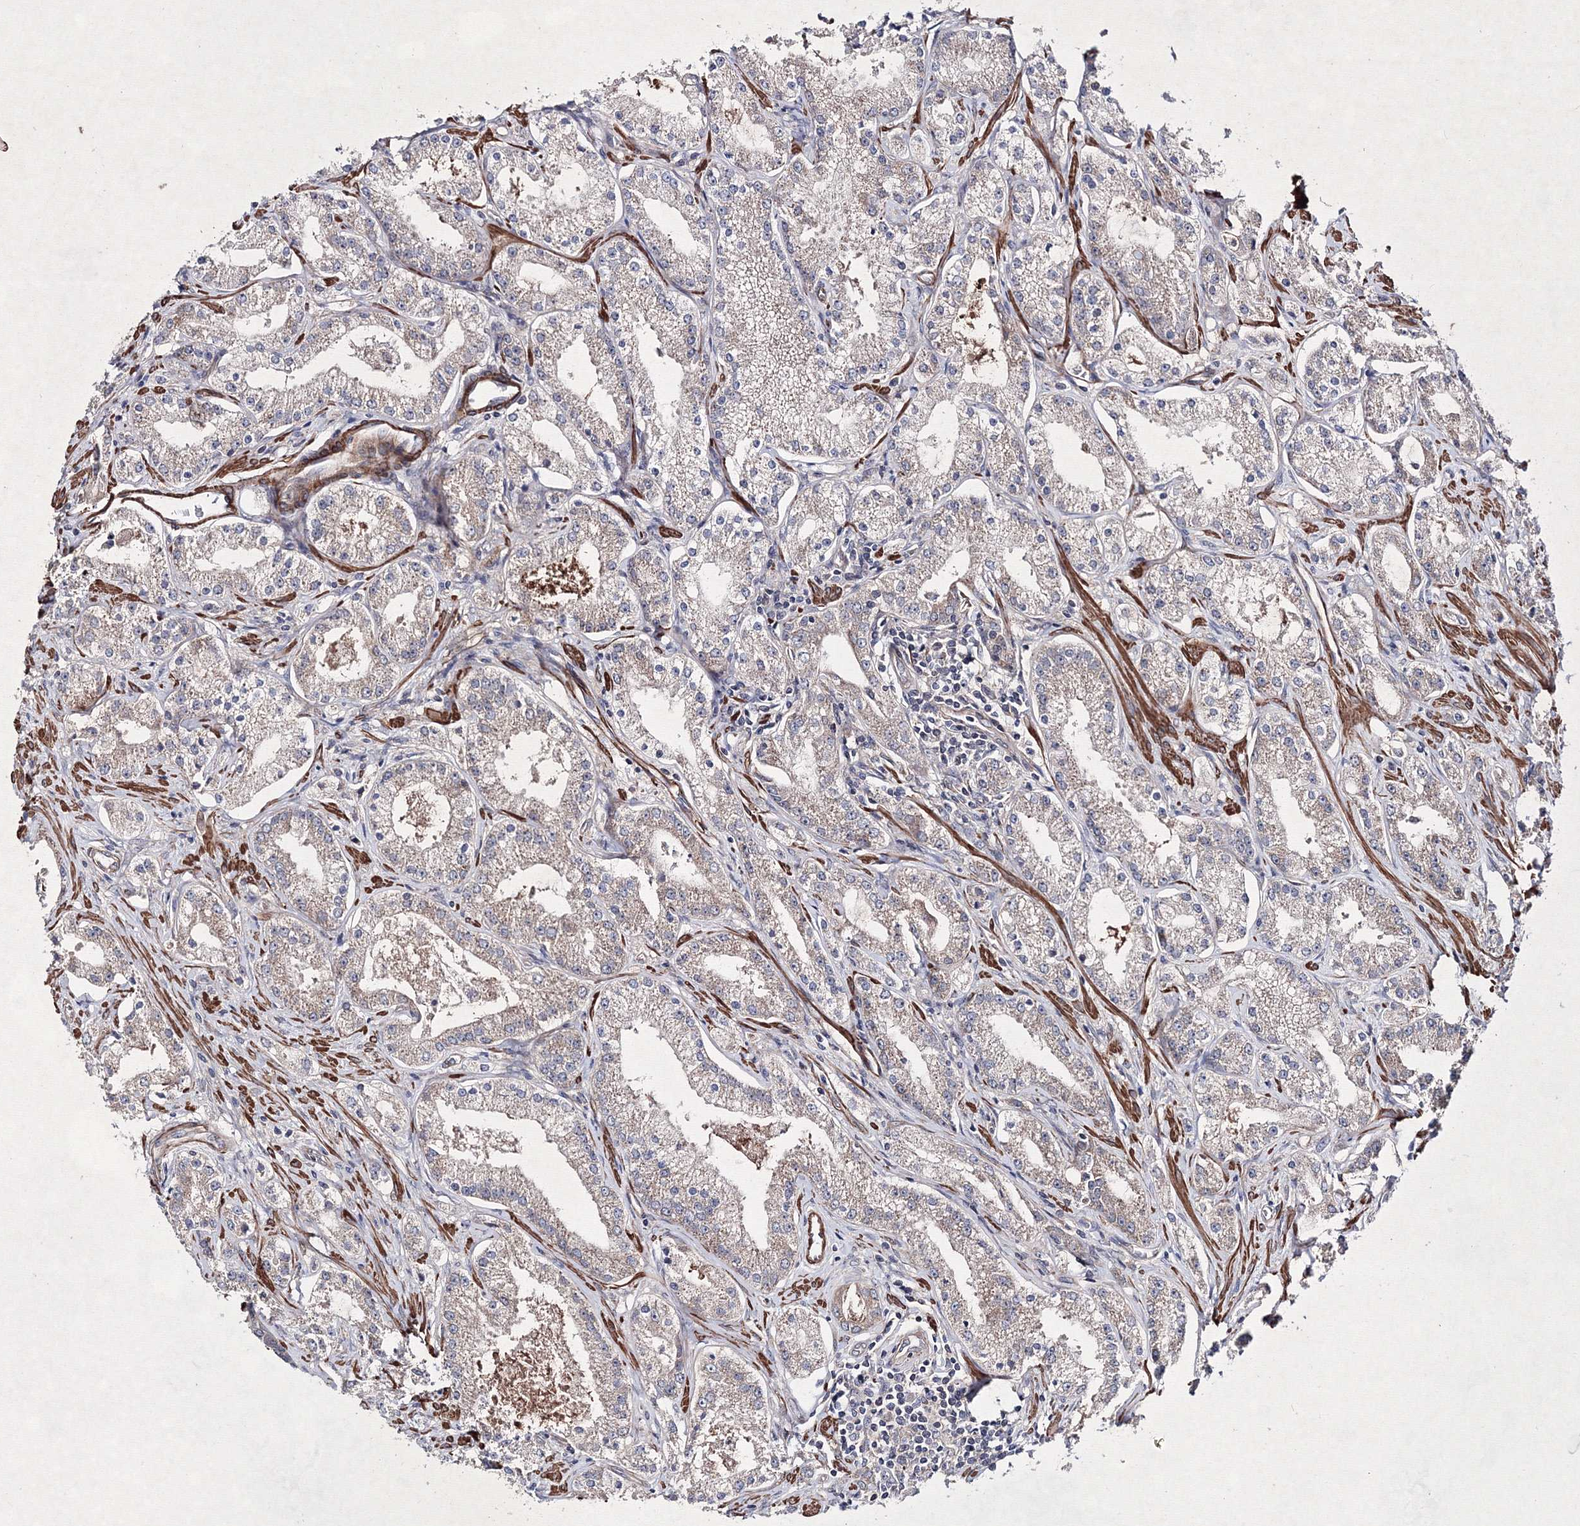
{"staining": {"intensity": "weak", "quantity": "<25%", "location": "cytoplasmic/membranous"}, "tissue": "prostate cancer", "cell_type": "Tumor cells", "image_type": "cancer", "snomed": [{"axis": "morphology", "description": "Adenocarcinoma, Low grade"}, {"axis": "topography", "description": "Prostate"}], "caption": "High magnification brightfield microscopy of prostate cancer (low-grade adenocarcinoma) stained with DAB (brown) and counterstained with hematoxylin (blue): tumor cells show no significant expression.", "gene": "GFM1", "patient": {"sex": "male", "age": 69}}